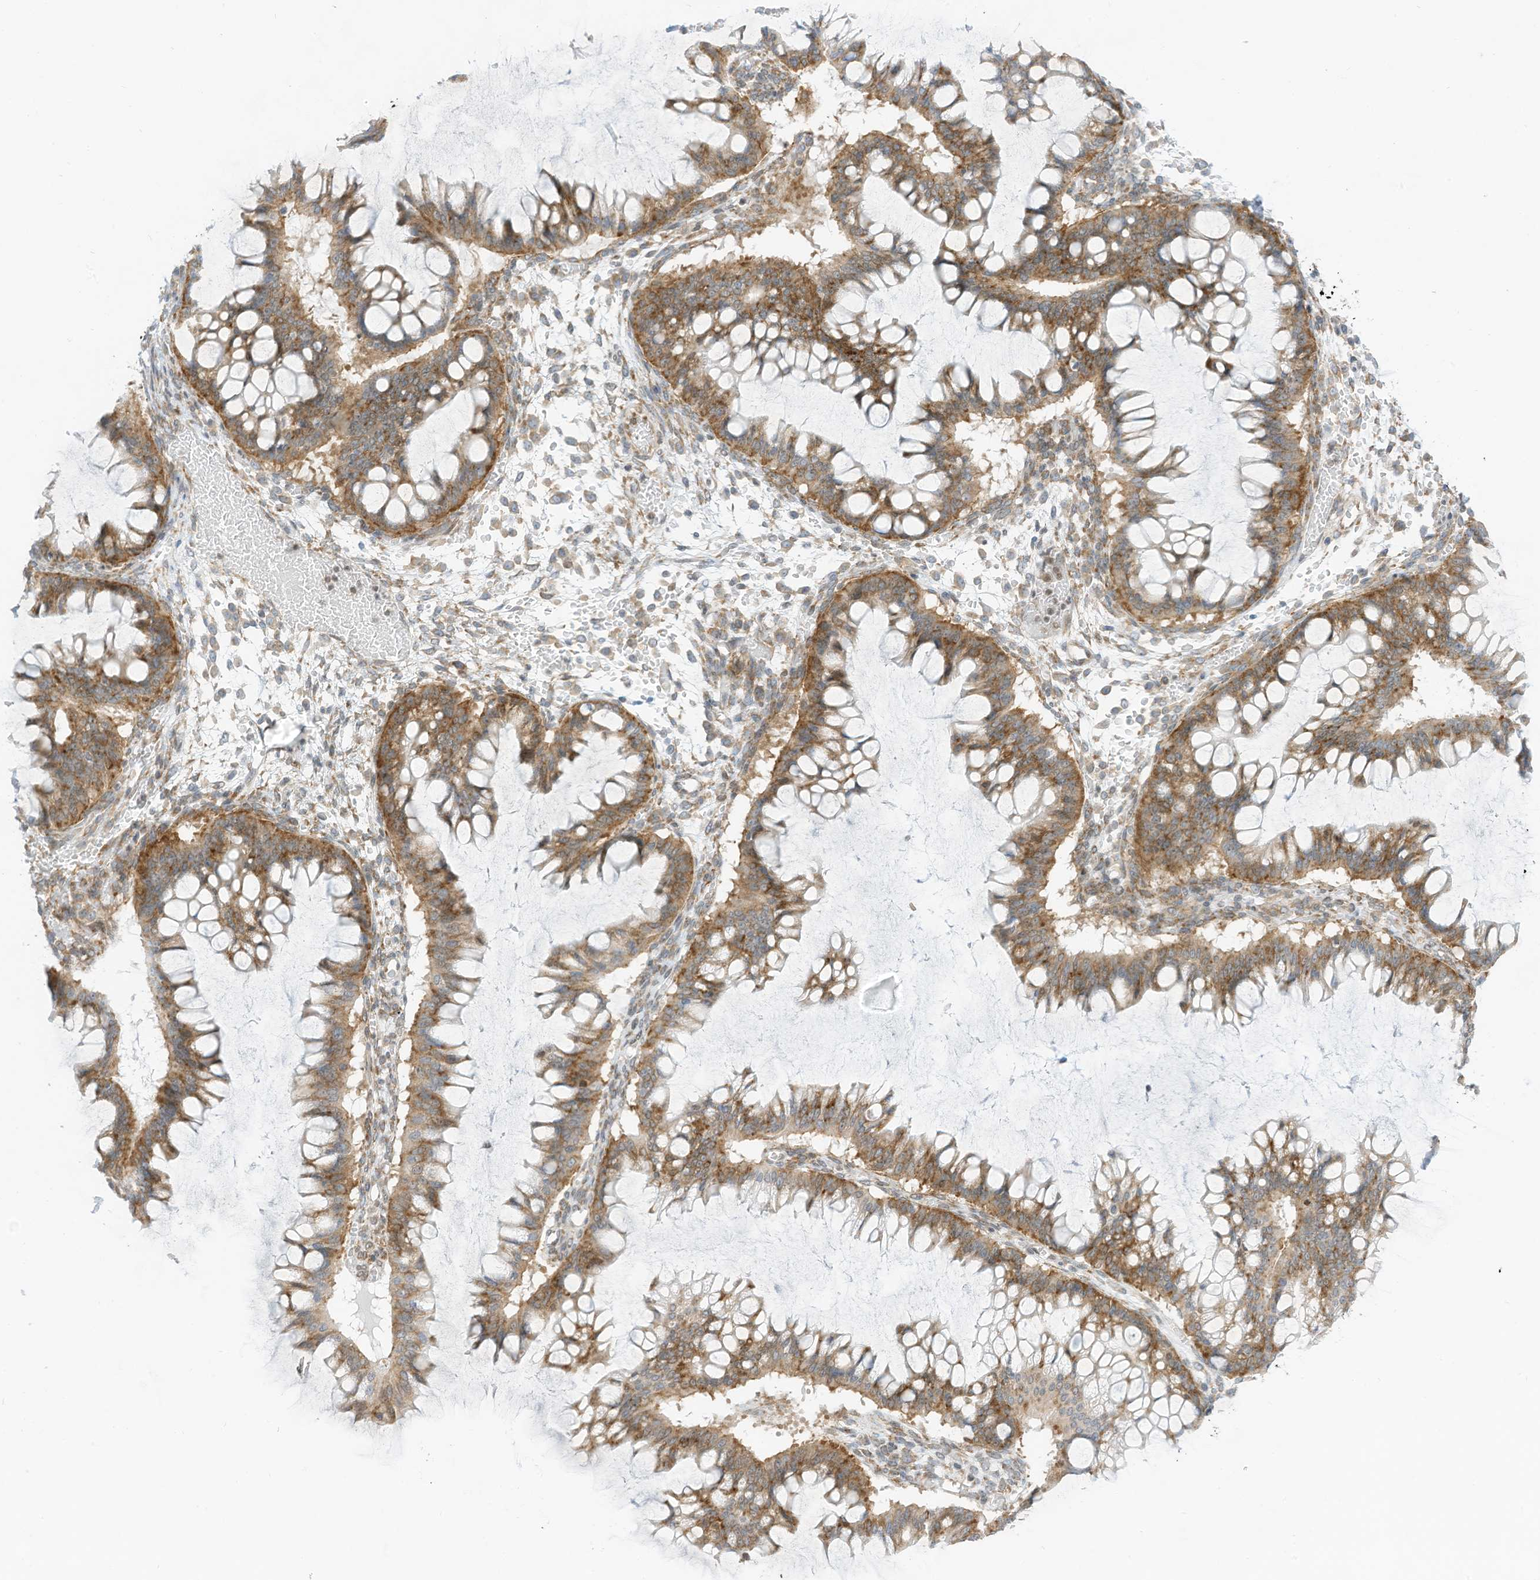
{"staining": {"intensity": "moderate", "quantity": ">75%", "location": "cytoplasmic/membranous"}, "tissue": "ovarian cancer", "cell_type": "Tumor cells", "image_type": "cancer", "snomed": [{"axis": "morphology", "description": "Cystadenocarcinoma, mucinous, NOS"}, {"axis": "topography", "description": "Ovary"}], "caption": "High-power microscopy captured an immunohistochemistry (IHC) photomicrograph of ovarian cancer, revealing moderate cytoplasmic/membranous staining in about >75% of tumor cells.", "gene": "EDF1", "patient": {"sex": "female", "age": 73}}